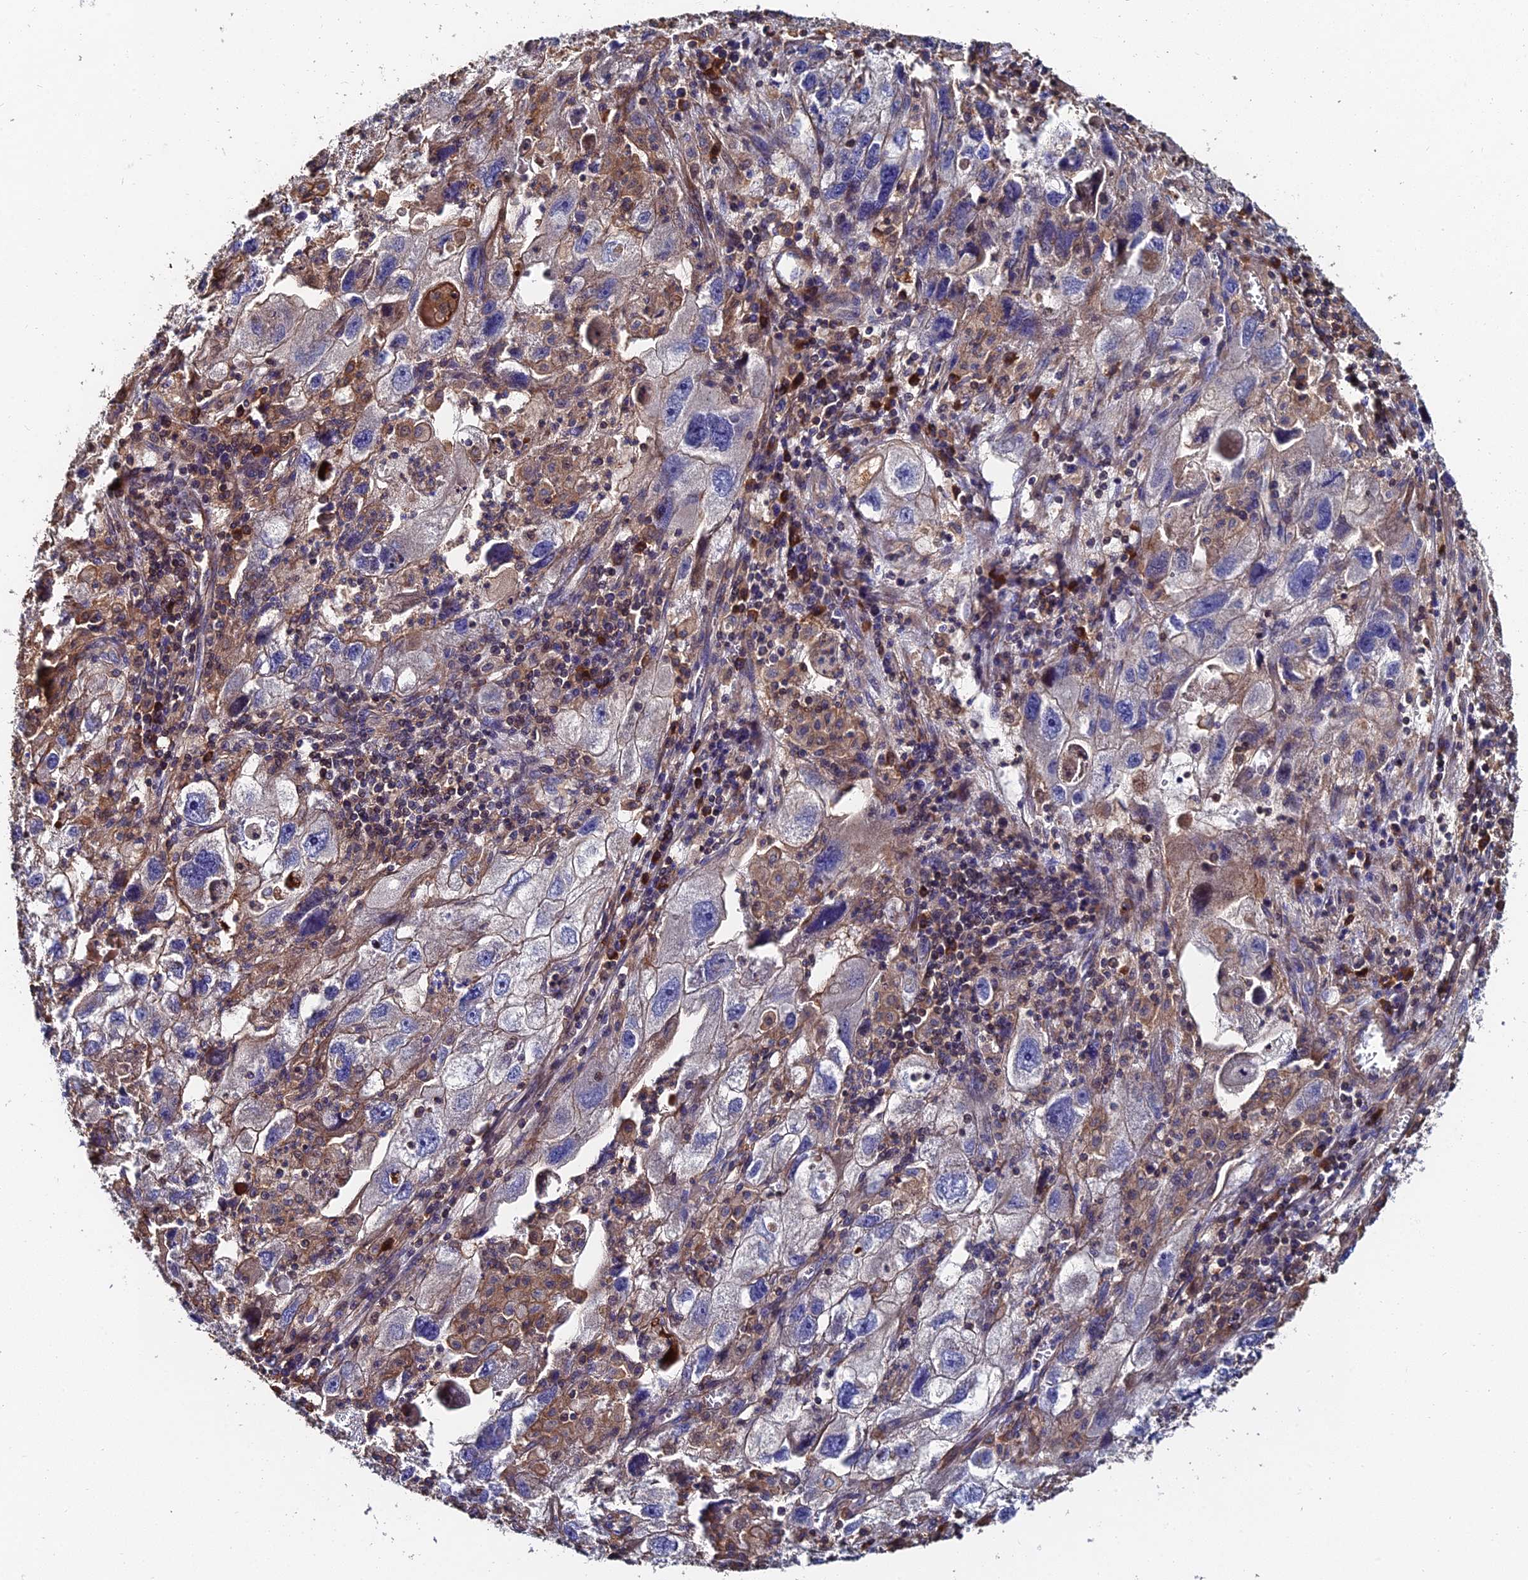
{"staining": {"intensity": "negative", "quantity": "none", "location": "none"}, "tissue": "endometrial cancer", "cell_type": "Tumor cells", "image_type": "cancer", "snomed": [{"axis": "morphology", "description": "Adenocarcinoma, NOS"}, {"axis": "topography", "description": "Endometrium"}], "caption": "DAB immunohistochemical staining of human endometrial adenocarcinoma displays no significant positivity in tumor cells. Nuclei are stained in blue.", "gene": "EXT1", "patient": {"sex": "female", "age": 49}}